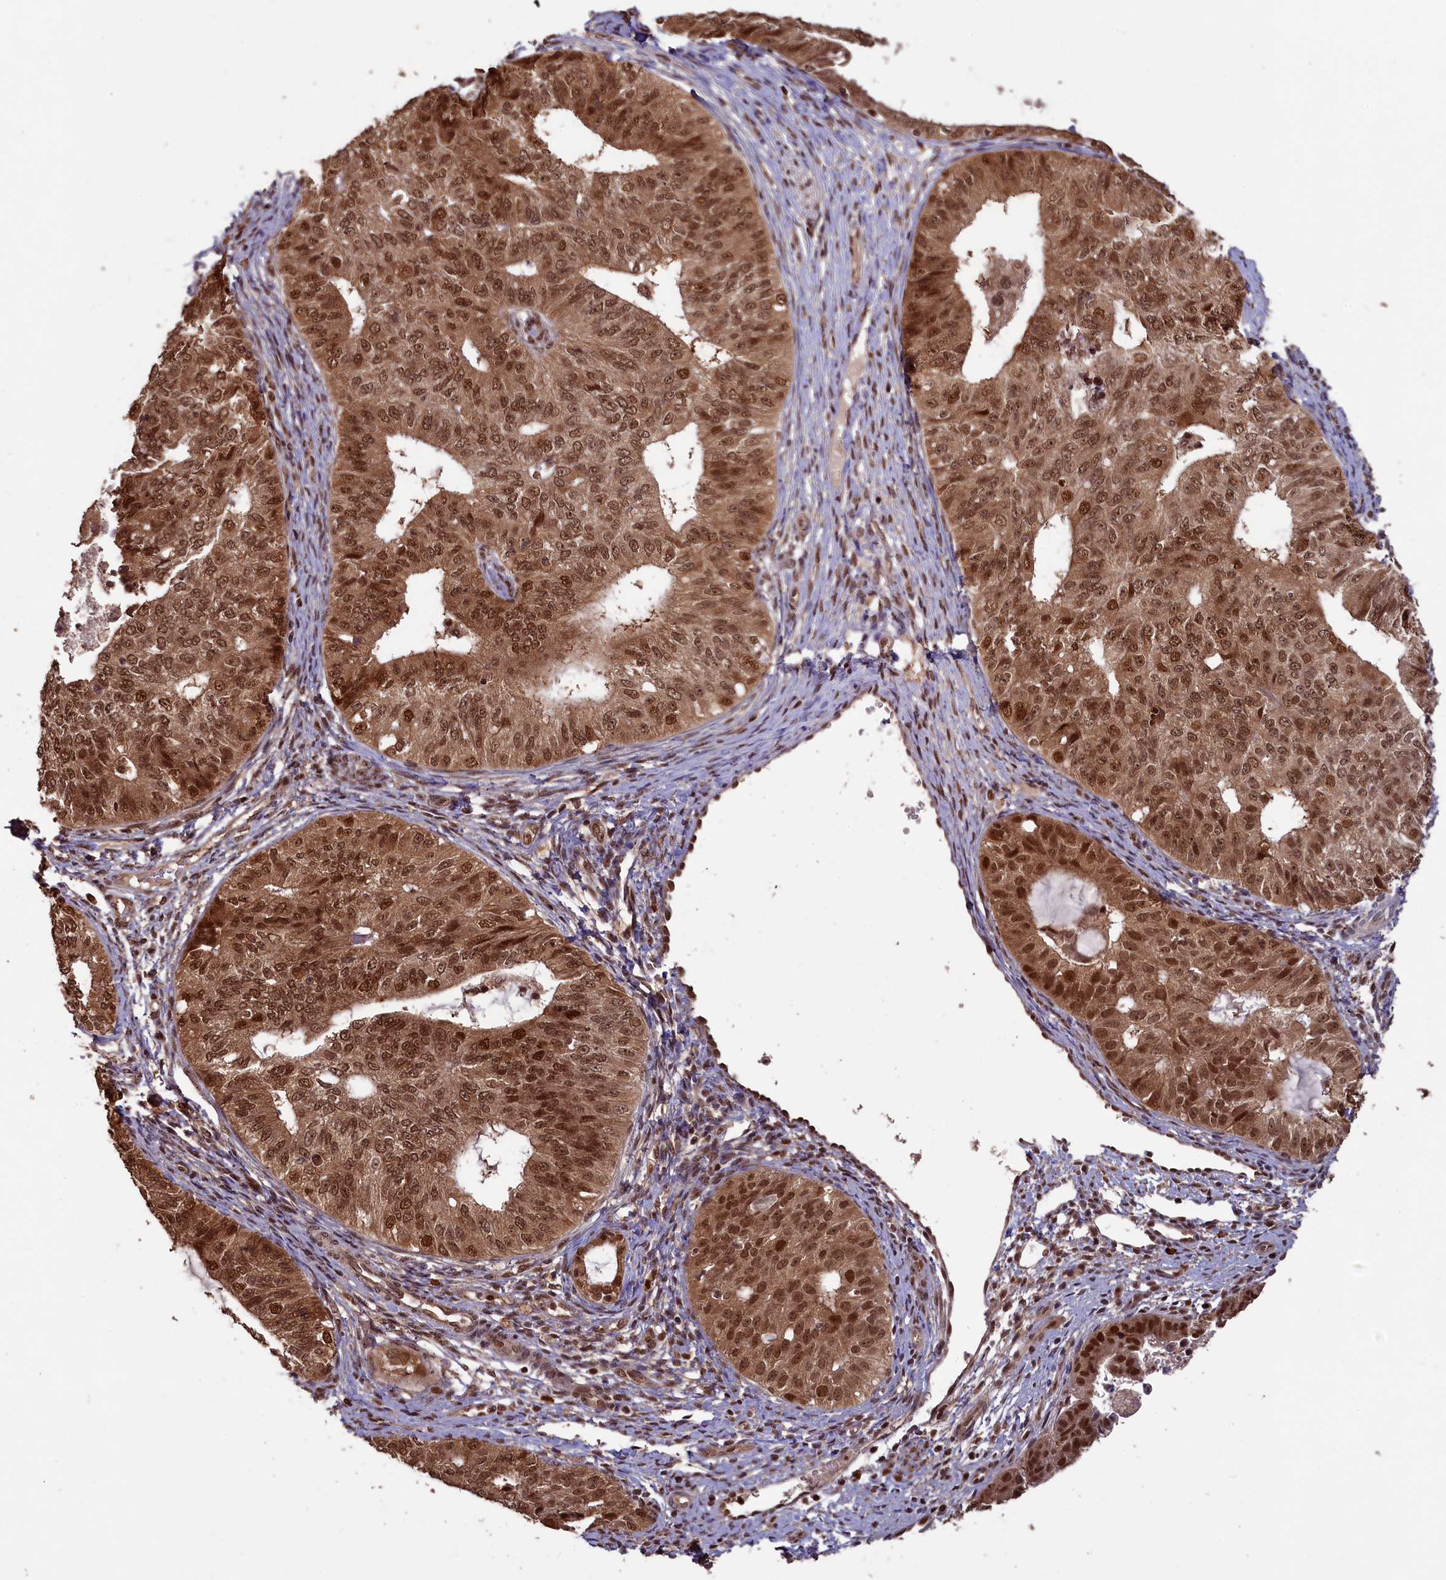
{"staining": {"intensity": "strong", "quantity": ">75%", "location": "cytoplasmic/membranous,nuclear"}, "tissue": "endometrial cancer", "cell_type": "Tumor cells", "image_type": "cancer", "snomed": [{"axis": "morphology", "description": "Adenocarcinoma, NOS"}, {"axis": "topography", "description": "Endometrium"}], "caption": "IHC staining of endometrial cancer (adenocarcinoma), which displays high levels of strong cytoplasmic/membranous and nuclear positivity in approximately >75% of tumor cells indicating strong cytoplasmic/membranous and nuclear protein expression. The staining was performed using DAB (3,3'-diaminobenzidine) (brown) for protein detection and nuclei were counterstained in hematoxylin (blue).", "gene": "NAE1", "patient": {"sex": "female", "age": 32}}